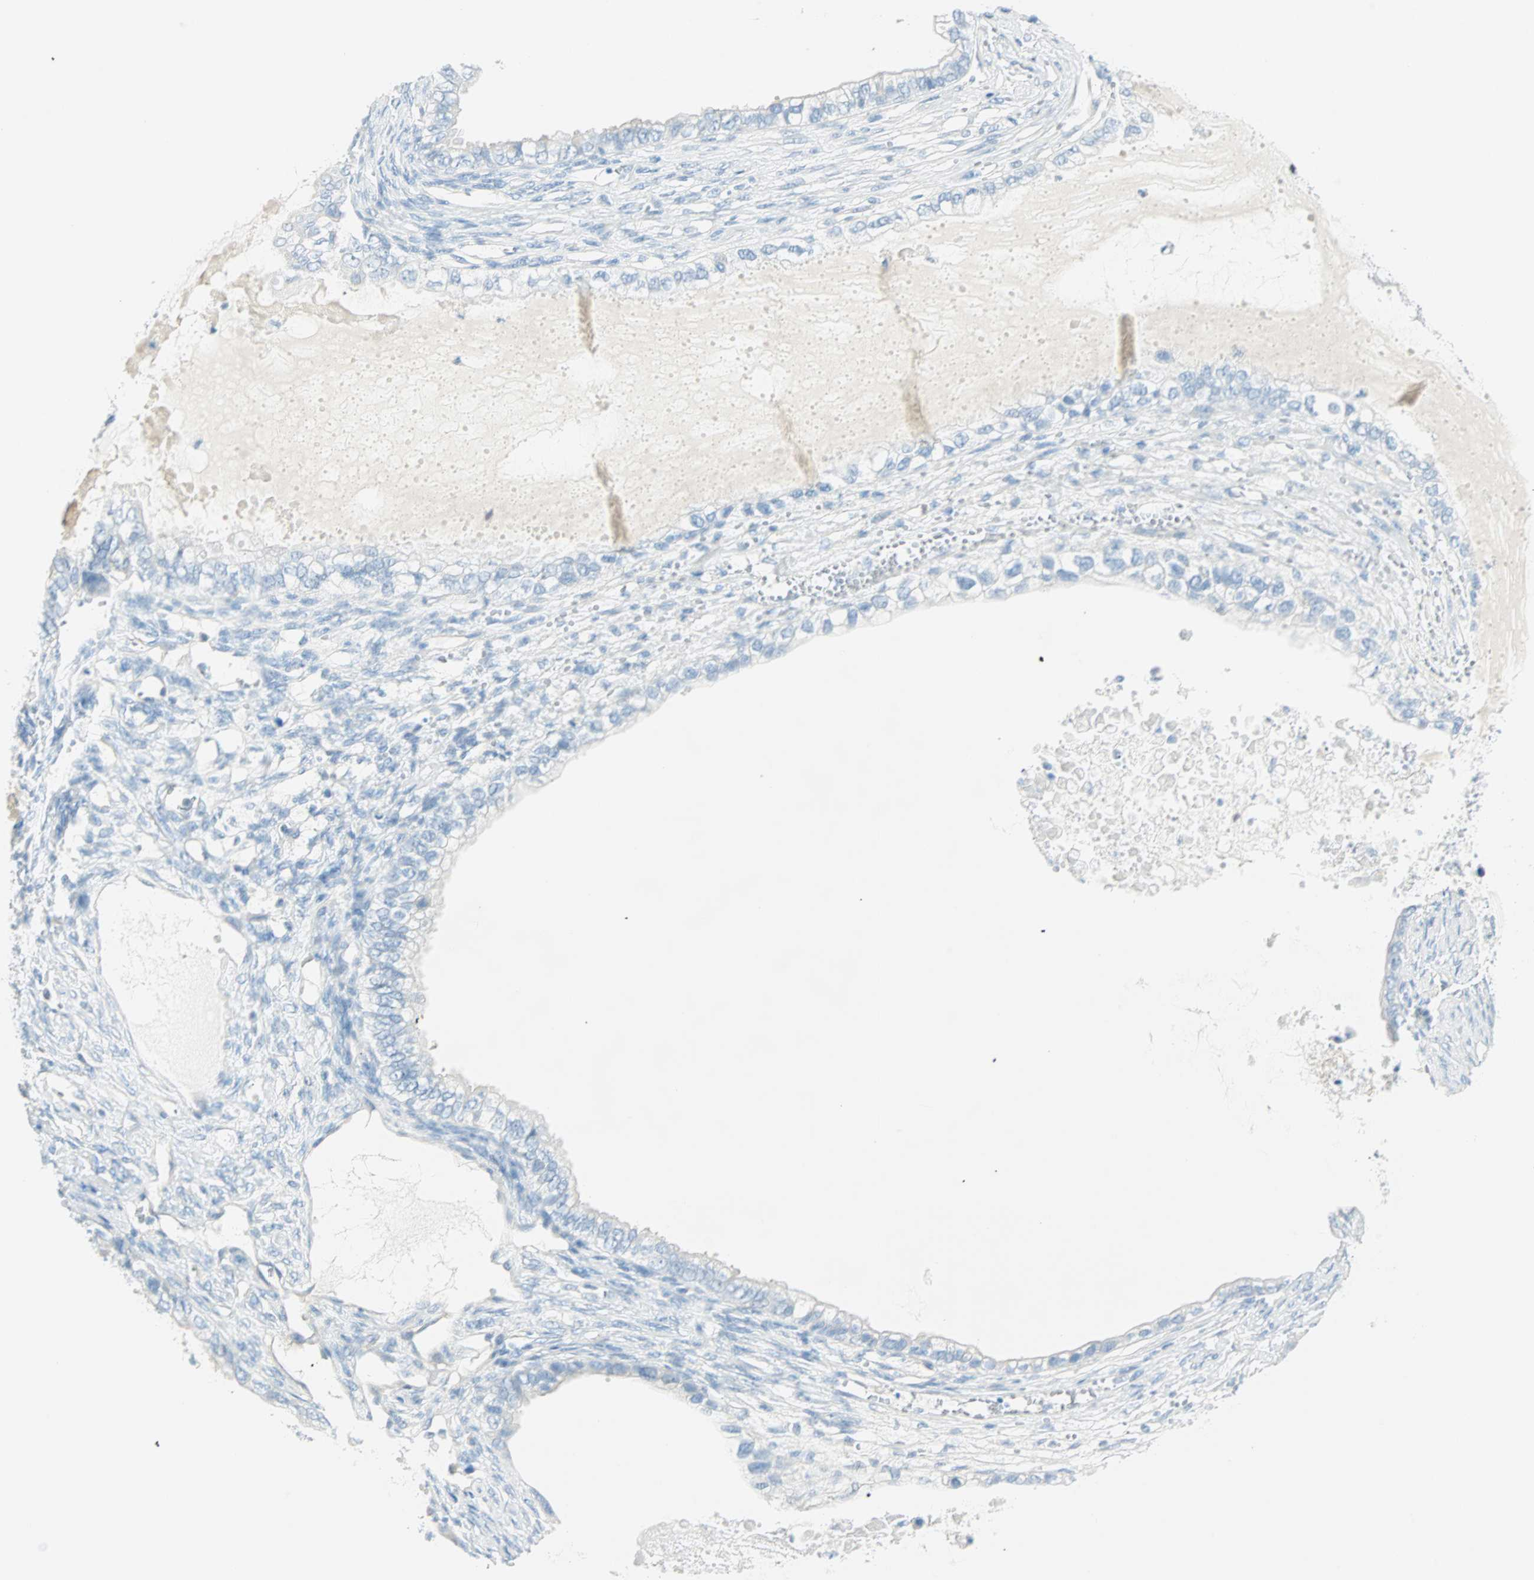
{"staining": {"intensity": "negative", "quantity": "none", "location": "none"}, "tissue": "ovarian cancer", "cell_type": "Tumor cells", "image_type": "cancer", "snomed": [{"axis": "morphology", "description": "Cystadenocarcinoma, mucinous, NOS"}, {"axis": "topography", "description": "Ovary"}], "caption": "This image is of ovarian cancer stained with immunohistochemistry (IHC) to label a protein in brown with the nuclei are counter-stained blue. There is no positivity in tumor cells. (Stains: DAB (3,3'-diaminobenzidine) immunohistochemistry with hematoxylin counter stain, Microscopy: brightfield microscopy at high magnification).", "gene": "NES", "patient": {"sex": "female", "age": 80}}